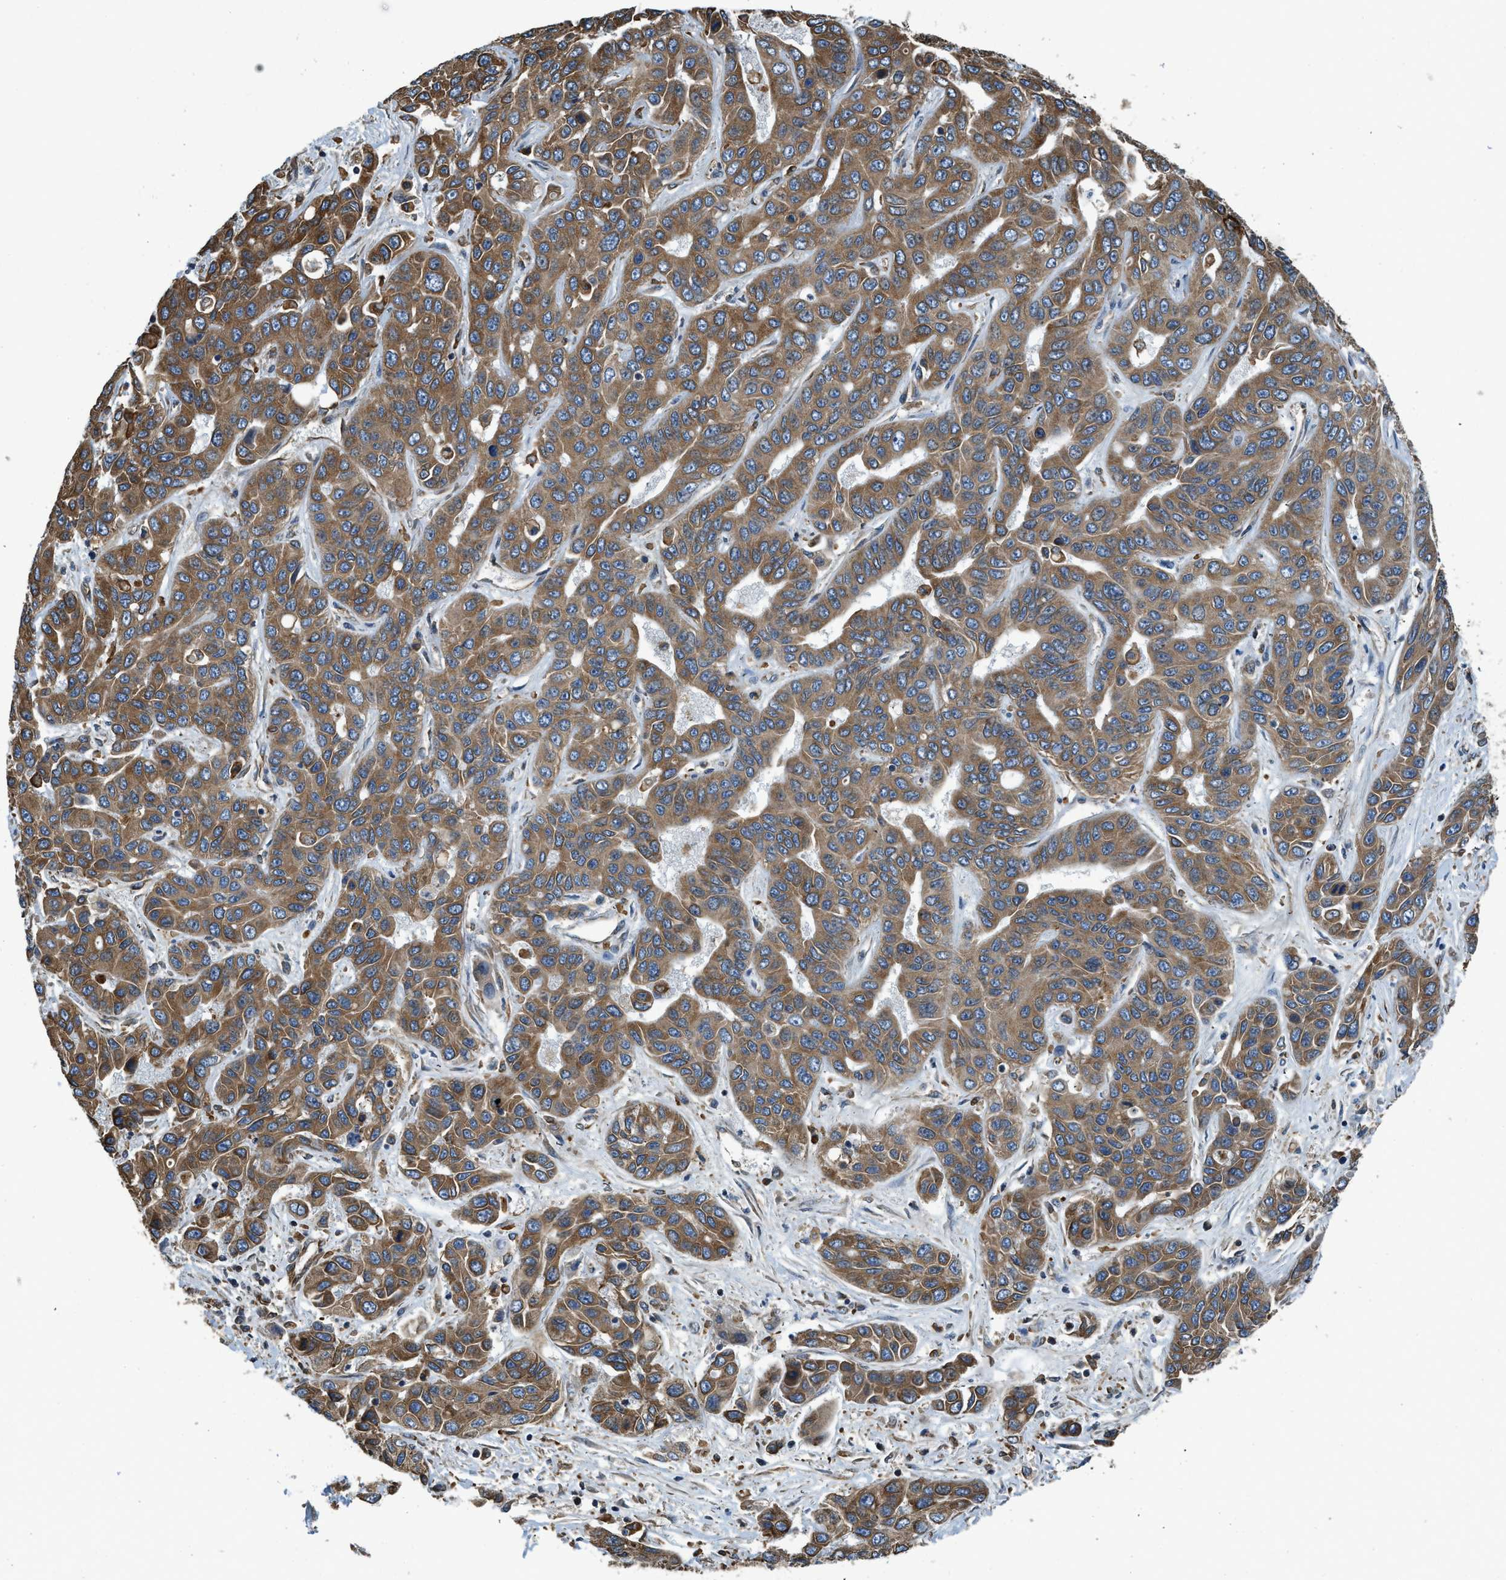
{"staining": {"intensity": "moderate", "quantity": ">75%", "location": "cytoplasmic/membranous"}, "tissue": "liver cancer", "cell_type": "Tumor cells", "image_type": "cancer", "snomed": [{"axis": "morphology", "description": "Cholangiocarcinoma"}, {"axis": "topography", "description": "Liver"}], "caption": "Liver cholangiocarcinoma stained for a protein (brown) demonstrates moderate cytoplasmic/membranous positive expression in about >75% of tumor cells.", "gene": "BCAP31", "patient": {"sex": "female", "age": 52}}